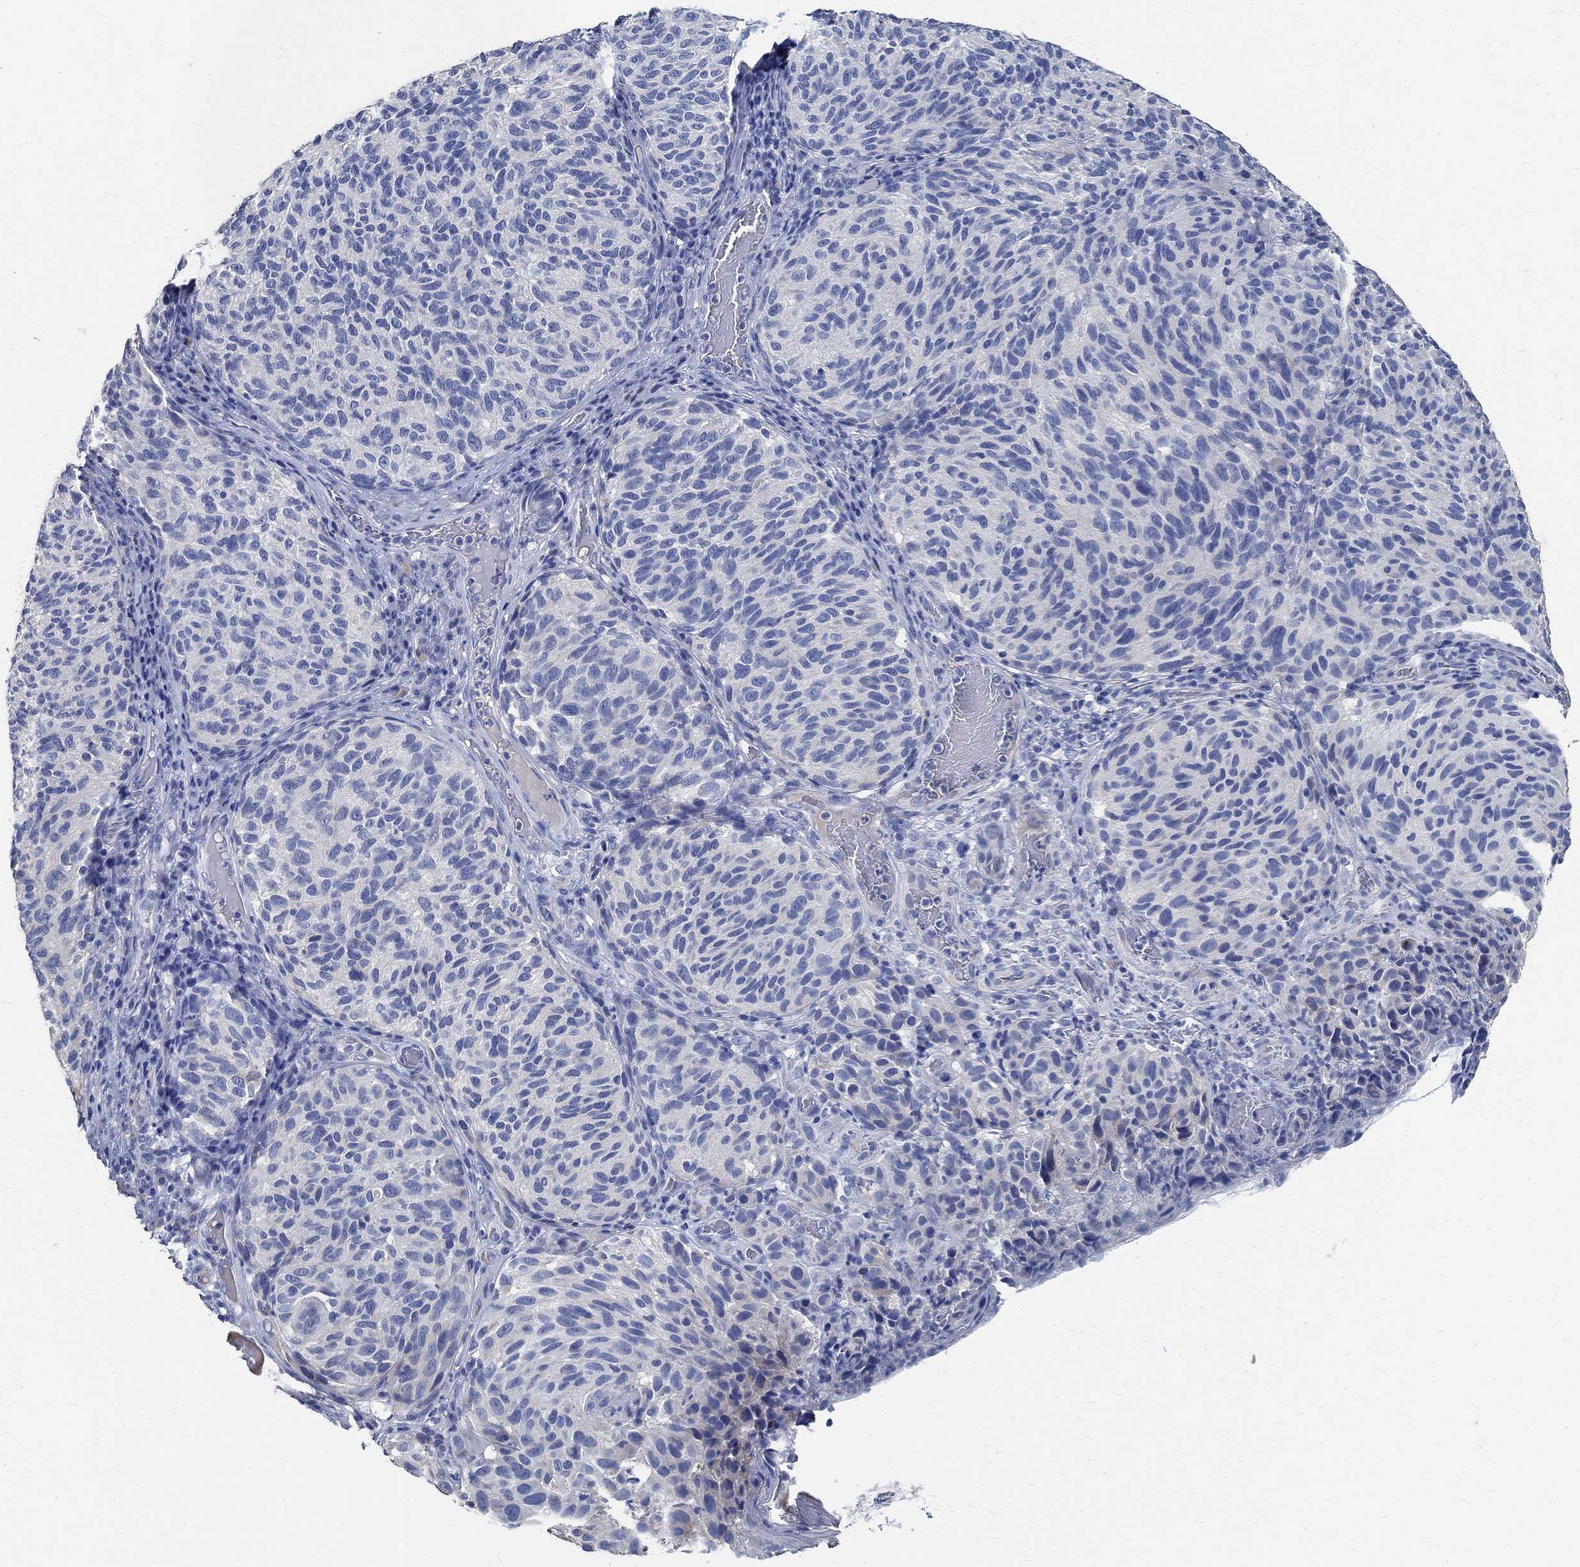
{"staining": {"intensity": "negative", "quantity": "none", "location": "none"}, "tissue": "melanoma", "cell_type": "Tumor cells", "image_type": "cancer", "snomed": [{"axis": "morphology", "description": "Malignant melanoma, NOS"}, {"axis": "topography", "description": "Skin"}], "caption": "An IHC histopathology image of malignant melanoma is shown. There is no staining in tumor cells of malignant melanoma. (Brightfield microscopy of DAB (3,3'-diaminobenzidine) immunohistochemistry (IHC) at high magnification).", "gene": "PRX", "patient": {"sex": "female", "age": 73}}